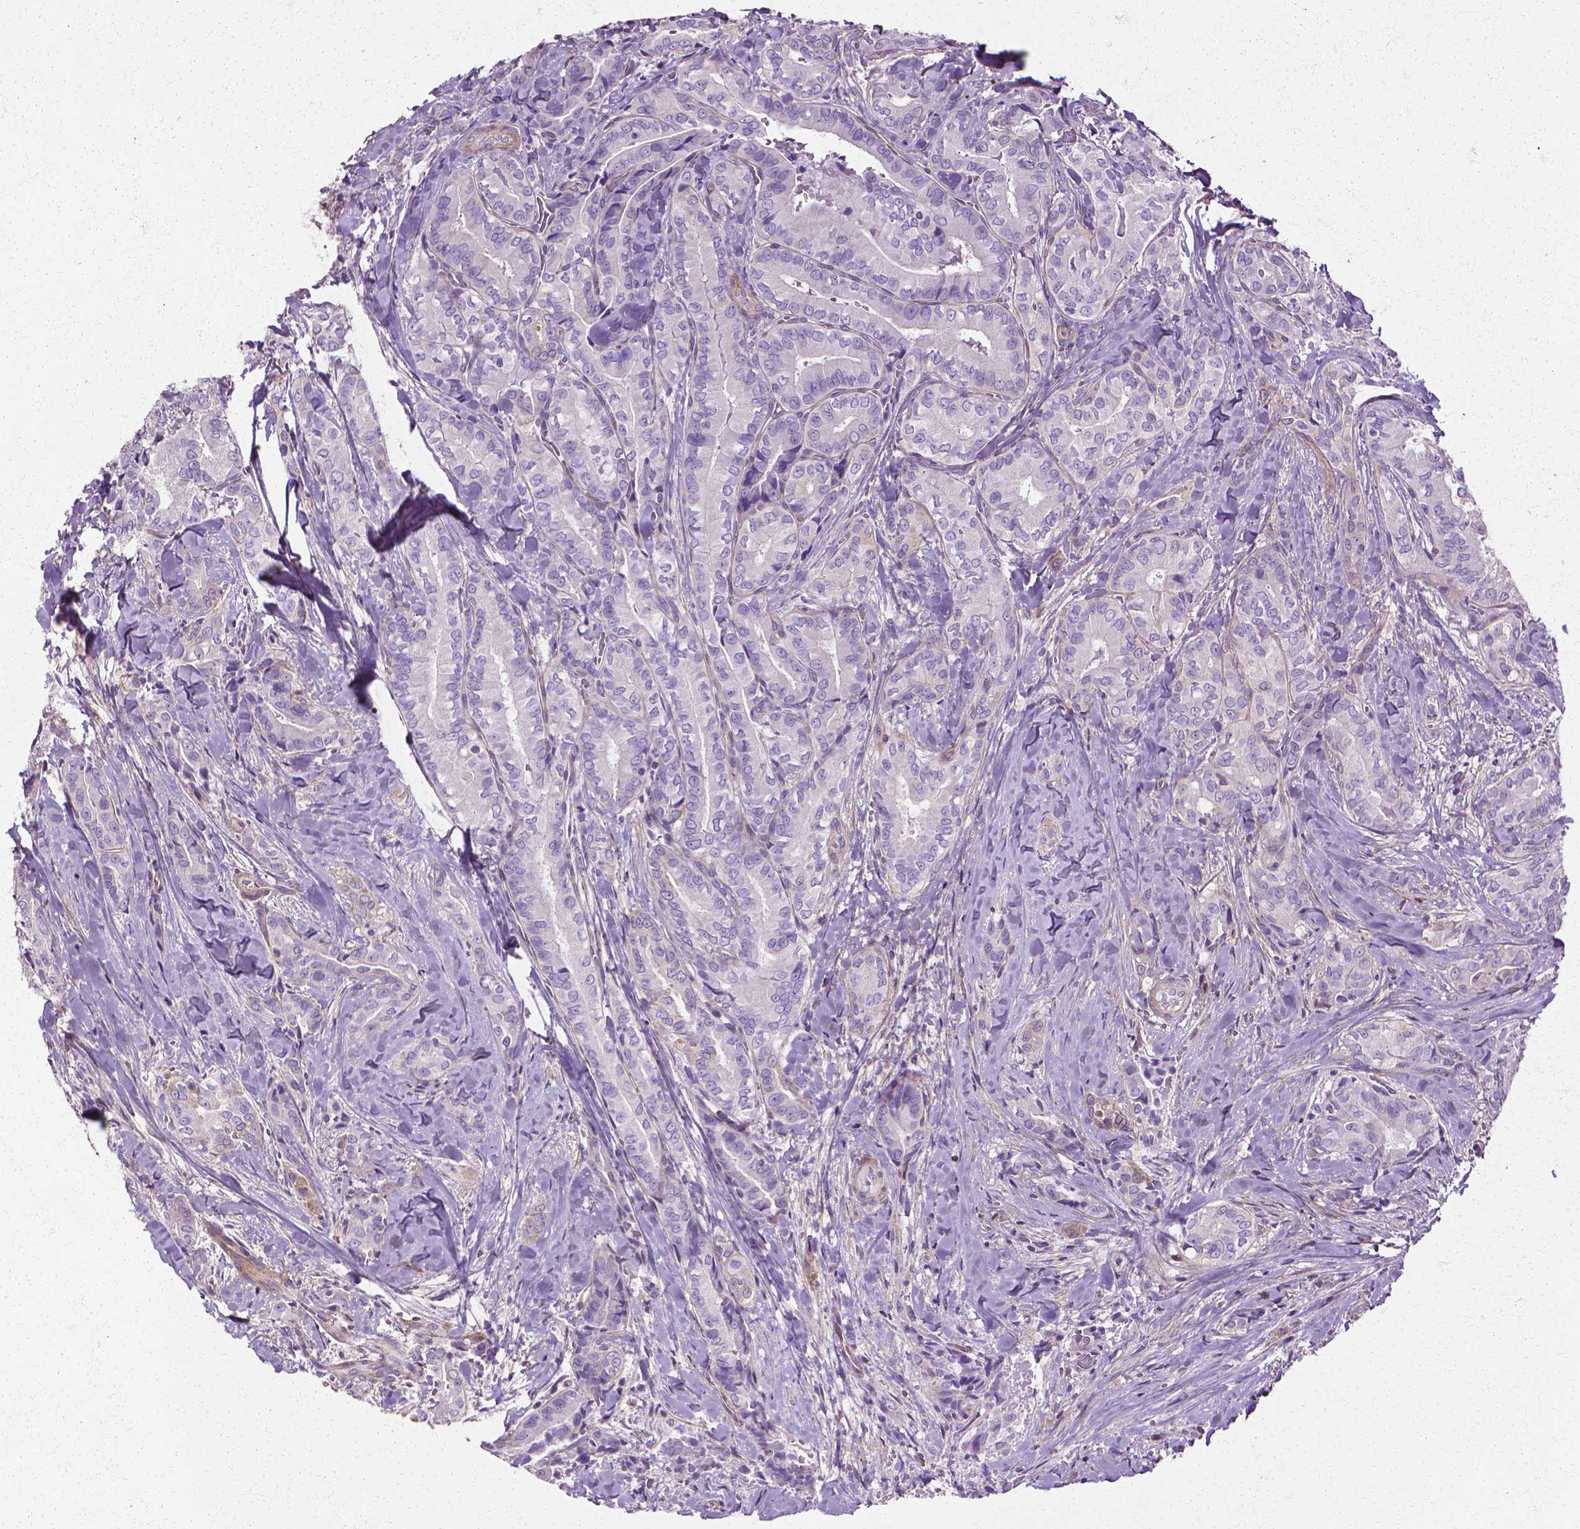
{"staining": {"intensity": "negative", "quantity": "none", "location": "none"}, "tissue": "thyroid cancer", "cell_type": "Tumor cells", "image_type": "cancer", "snomed": [{"axis": "morphology", "description": "Papillary adenocarcinoma, NOS"}, {"axis": "topography", "description": "Thyroid gland"}], "caption": "Micrograph shows no significant protein positivity in tumor cells of thyroid papillary adenocarcinoma.", "gene": "CFAP157", "patient": {"sex": "male", "age": 61}}